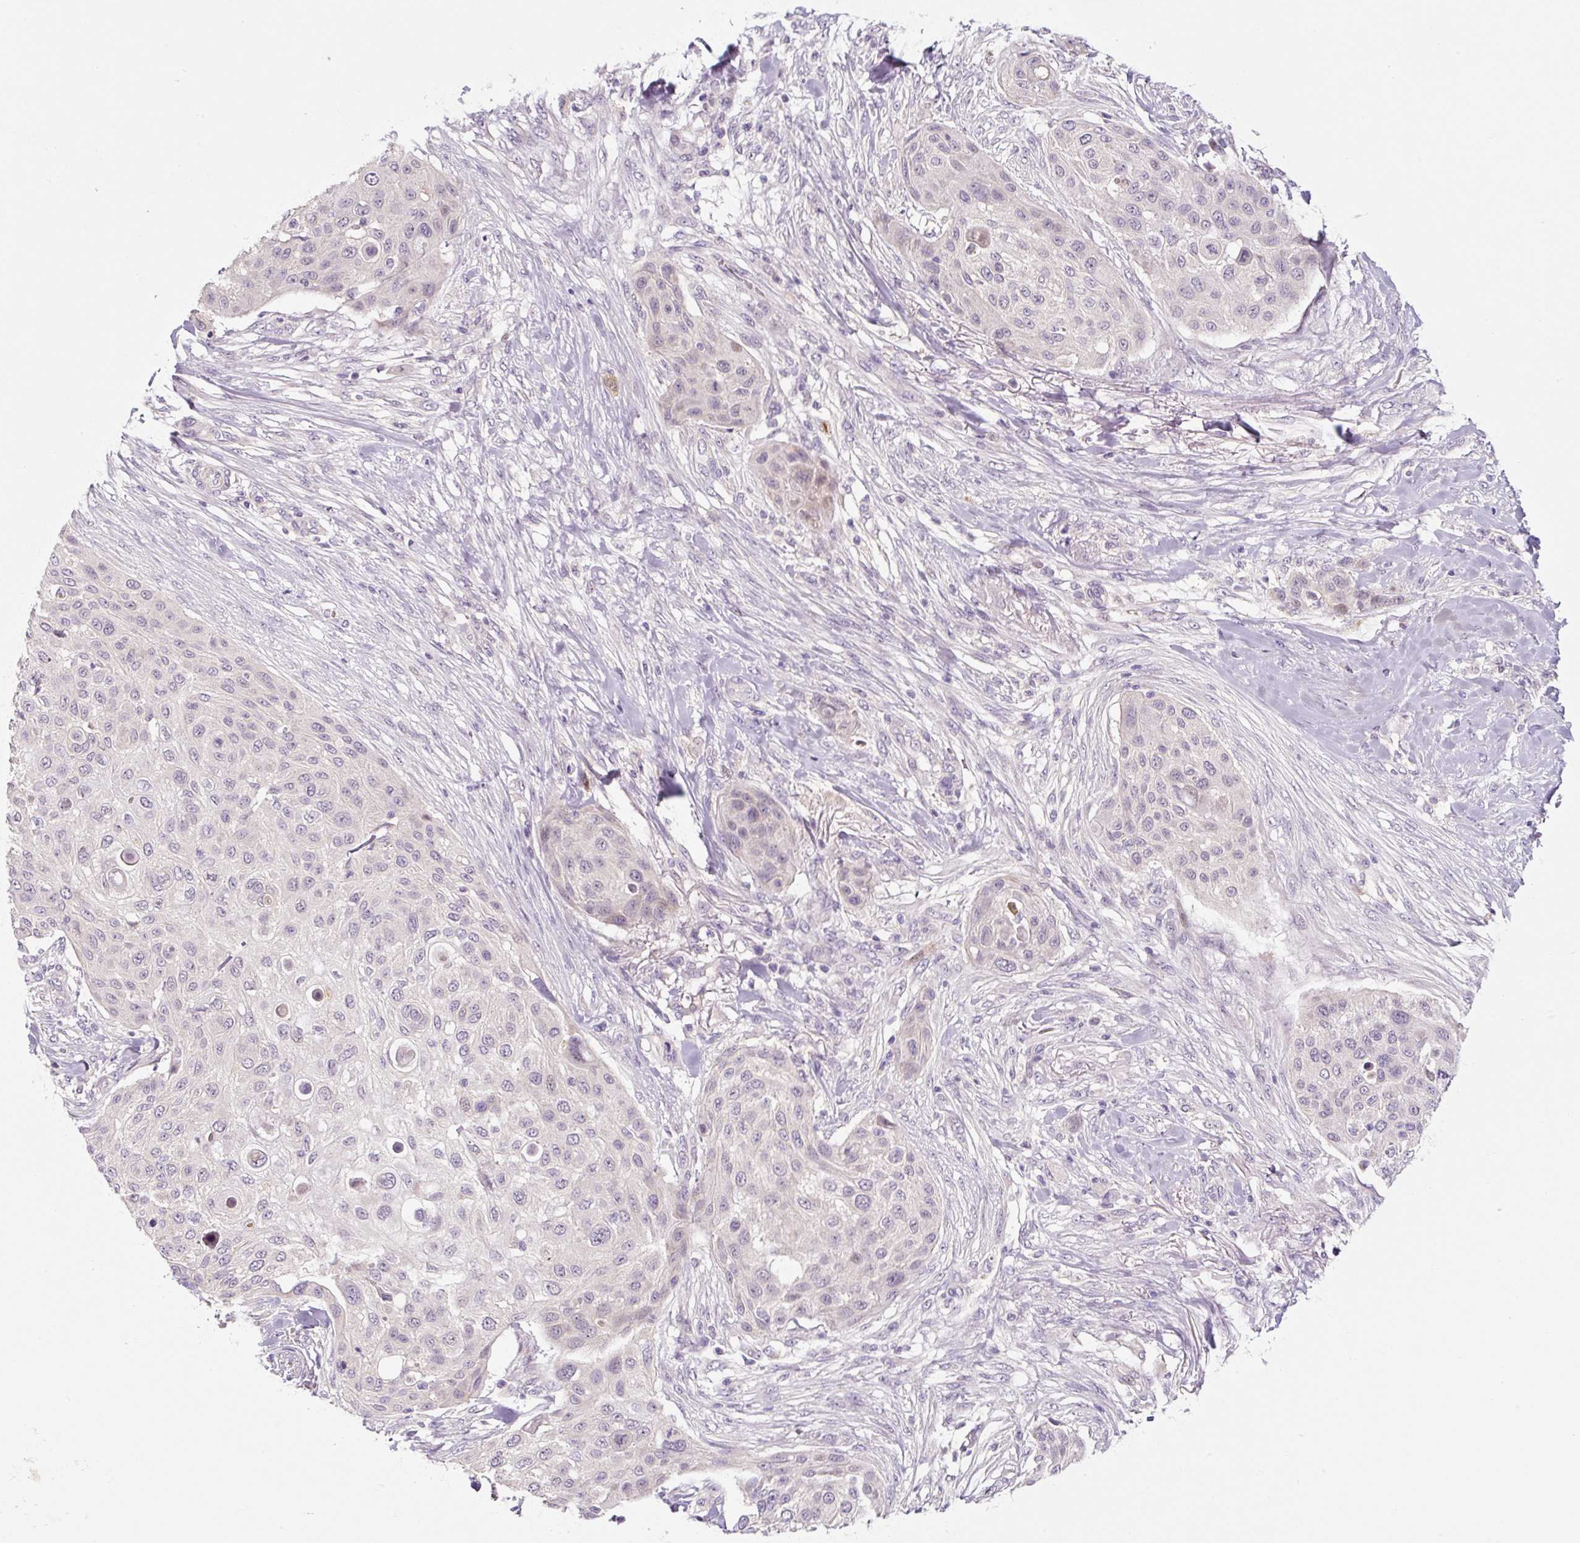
{"staining": {"intensity": "negative", "quantity": "none", "location": "none"}, "tissue": "skin cancer", "cell_type": "Tumor cells", "image_type": "cancer", "snomed": [{"axis": "morphology", "description": "Squamous cell carcinoma, NOS"}, {"axis": "topography", "description": "Skin"}], "caption": "Immunohistochemical staining of human skin cancer (squamous cell carcinoma) displays no significant expression in tumor cells.", "gene": "PRKAA2", "patient": {"sex": "female", "age": 87}}